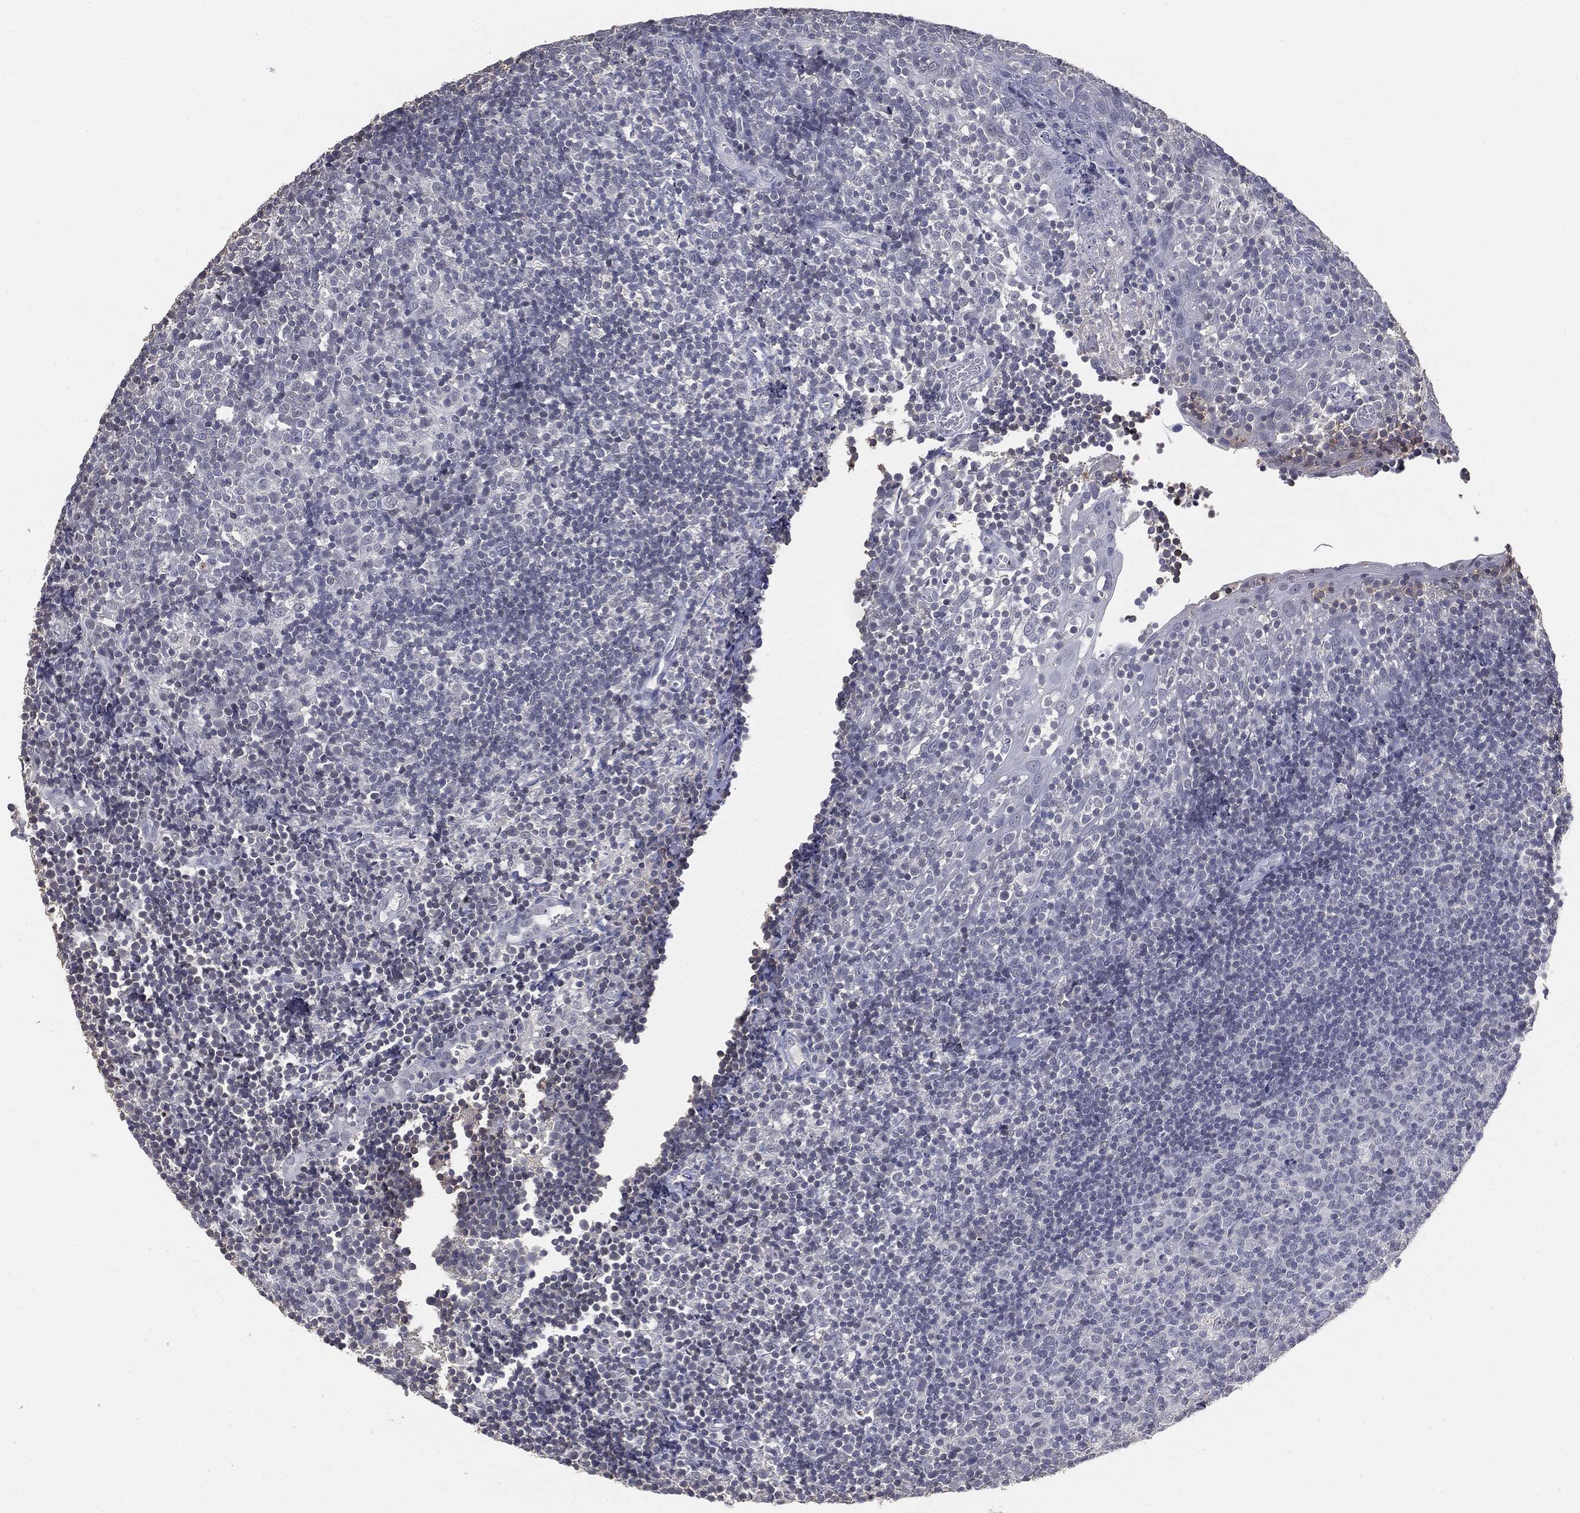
{"staining": {"intensity": "negative", "quantity": "none", "location": "none"}, "tissue": "tonsil", "cell_type": "Germinal center cells", "image_type": "normal", "snomed": [{"axis": "morphology", "description": "Normal tissue, NOS"}, {"axis": "topography", "description": "Tonsil"}], "caption": "The histopathology image shows no significant positivity in germinal center cells of tonsil. The staining is performed using DAB brown chromogen with nuclei counter-stained in using hematoxylin.", "gene": "SLC2A2", "patient": {"sex": "female", "age": 5}}